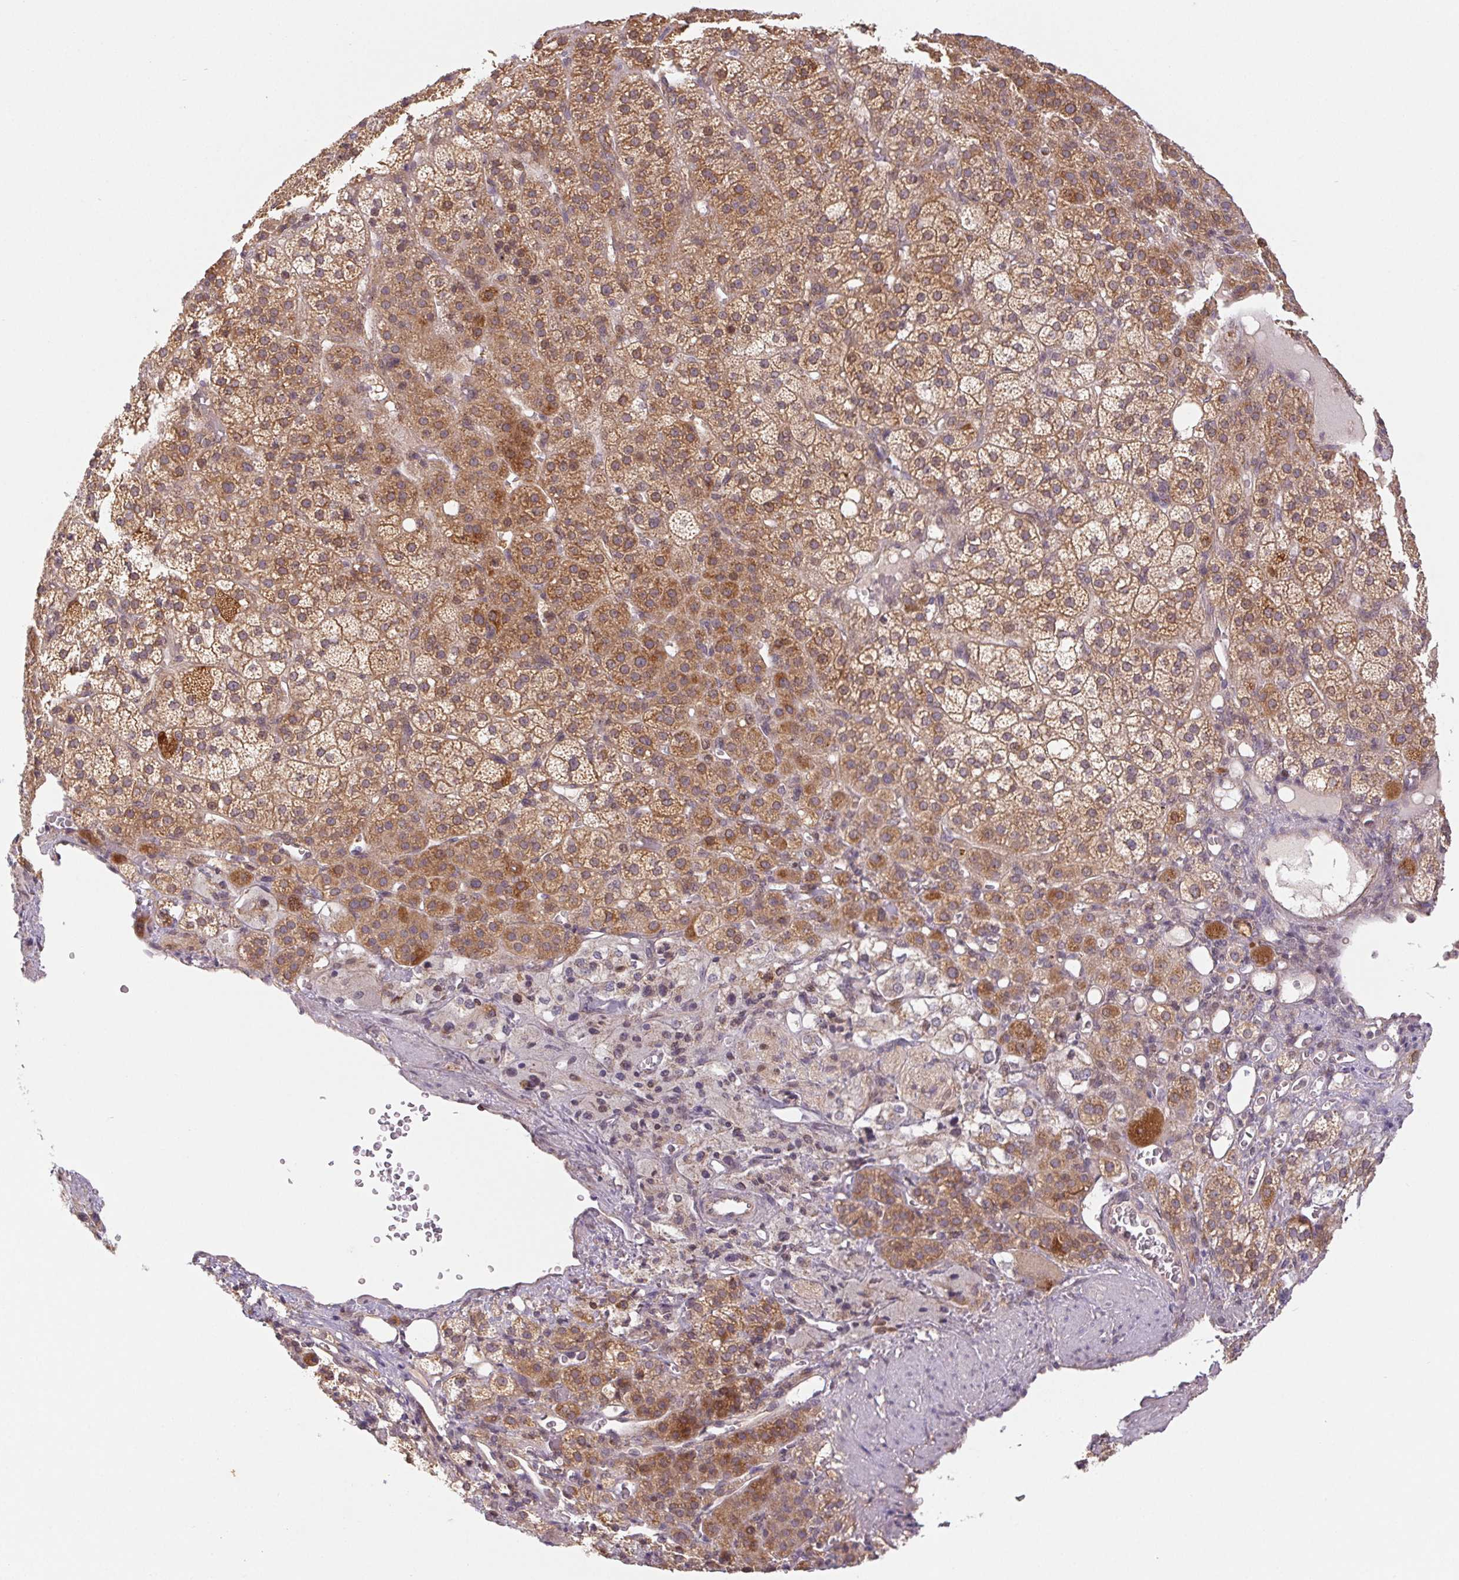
{"staining": {"intensity": "moderate", "quantity": ">75%", "location": "cytoplasmic/membranous"}, "tissue": "adrenal gland", "cell_type": "Glandular cells", "image_type": "normal", "snomed": [{"axis": "morphology", "description": "Normal tissue, NOS"}, {"axis": "topography", "description": "Adrenal gland"}], "caption": "IHC (DAB (3,3'-diaminobenzidine)) staining of normal human adrenal gland shows moderate cytoplasmic/membranous protein positivity in approximately >75% of glandular cells.", "gene": "MTHFD1L", "patient": {"sex": "female", "age": 60}}